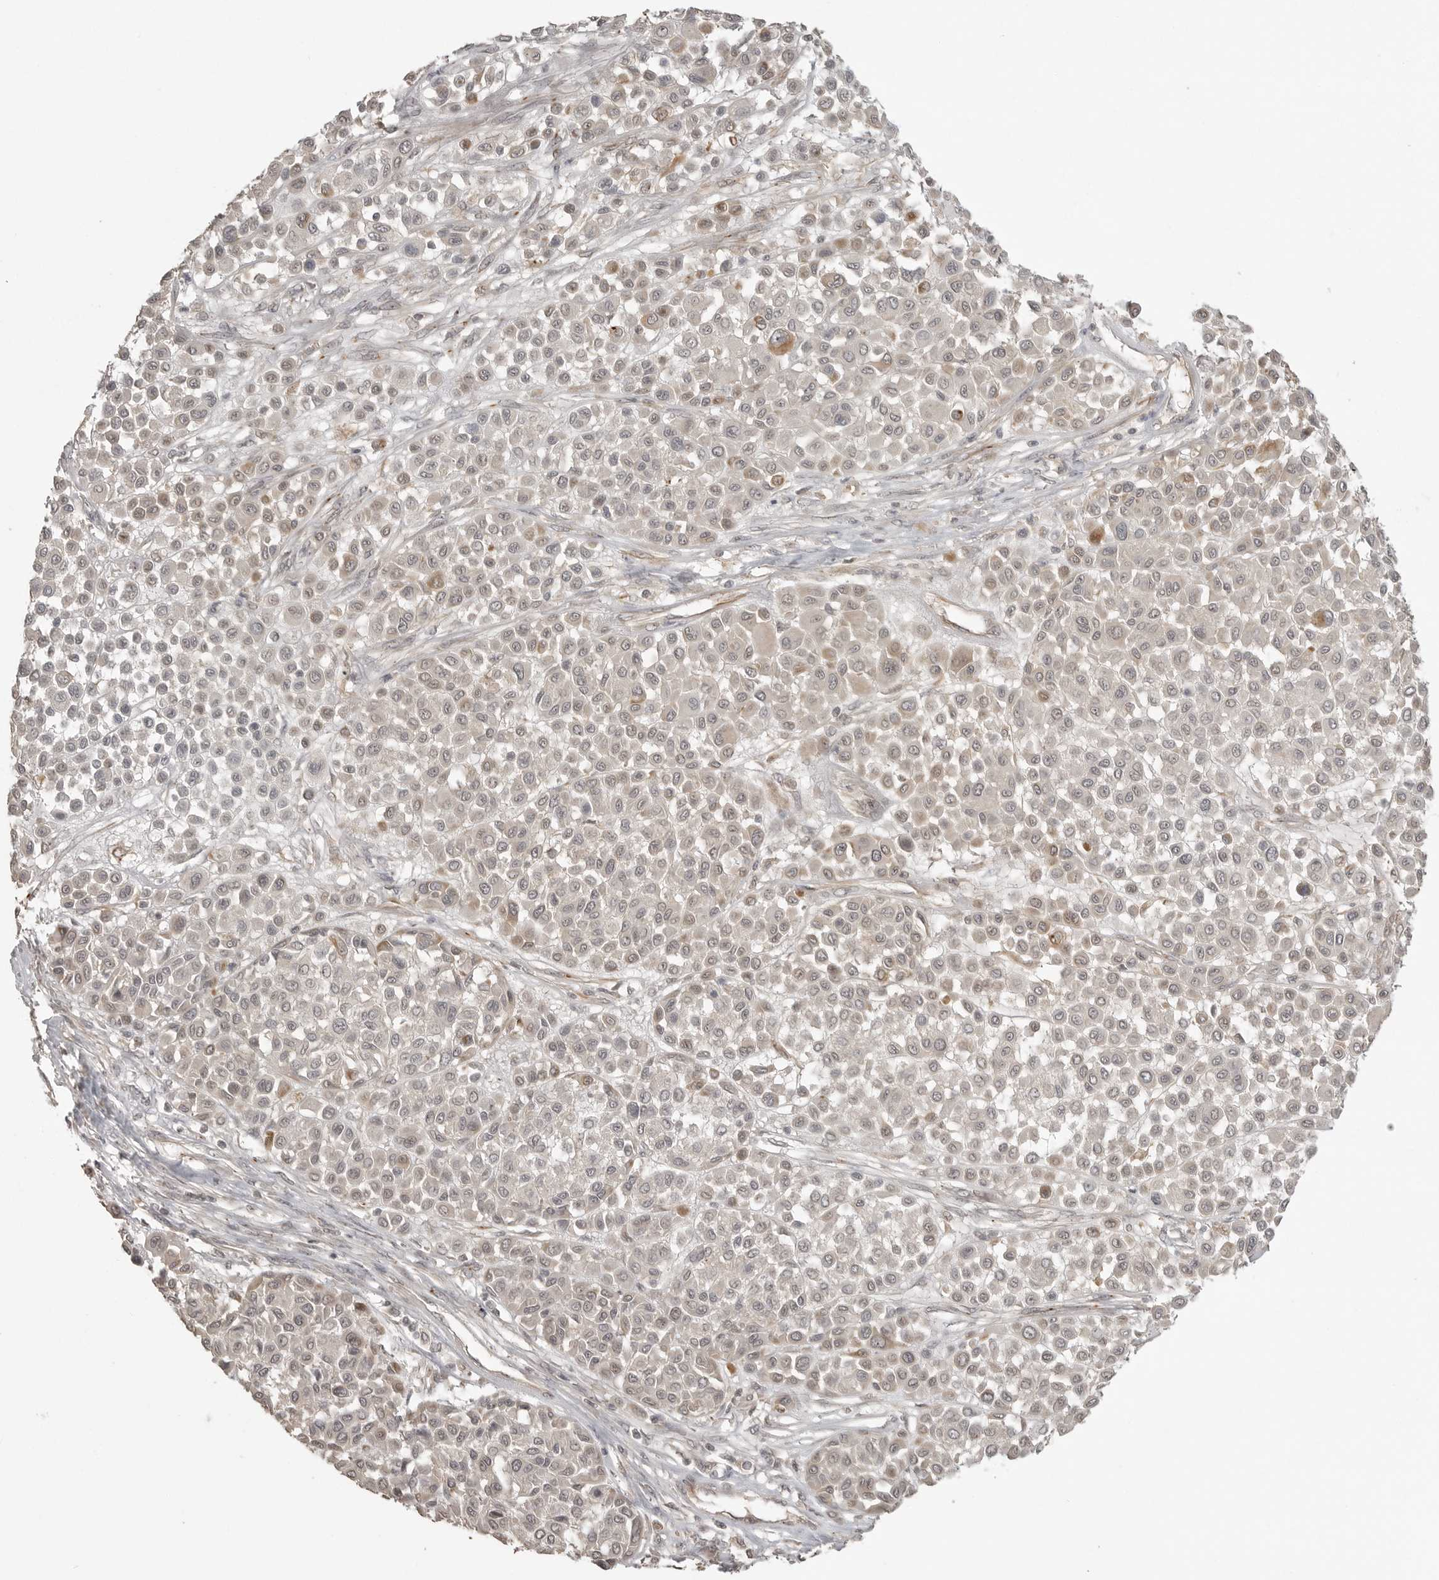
{"staining": {"intensity": "negative", "quantity": "none", "location": "none"}, "tissue": "melanoma", "cell_type": "Tumor cells", "image_type": "cancer", "snomed": [{"axis": "morphology", "description": "Malignant melanoma, Metastatic site"}, {"axis": "topography", "description": "Soft tissue"}], "caption": "An IHC micrograph of malignant melanoma (metastatic site) is shown. There is no staining in tumor cells of malignant melanoma (metastatic site).", "gene": "SMG8", "patient": {"sex": "male", "age": 41}}